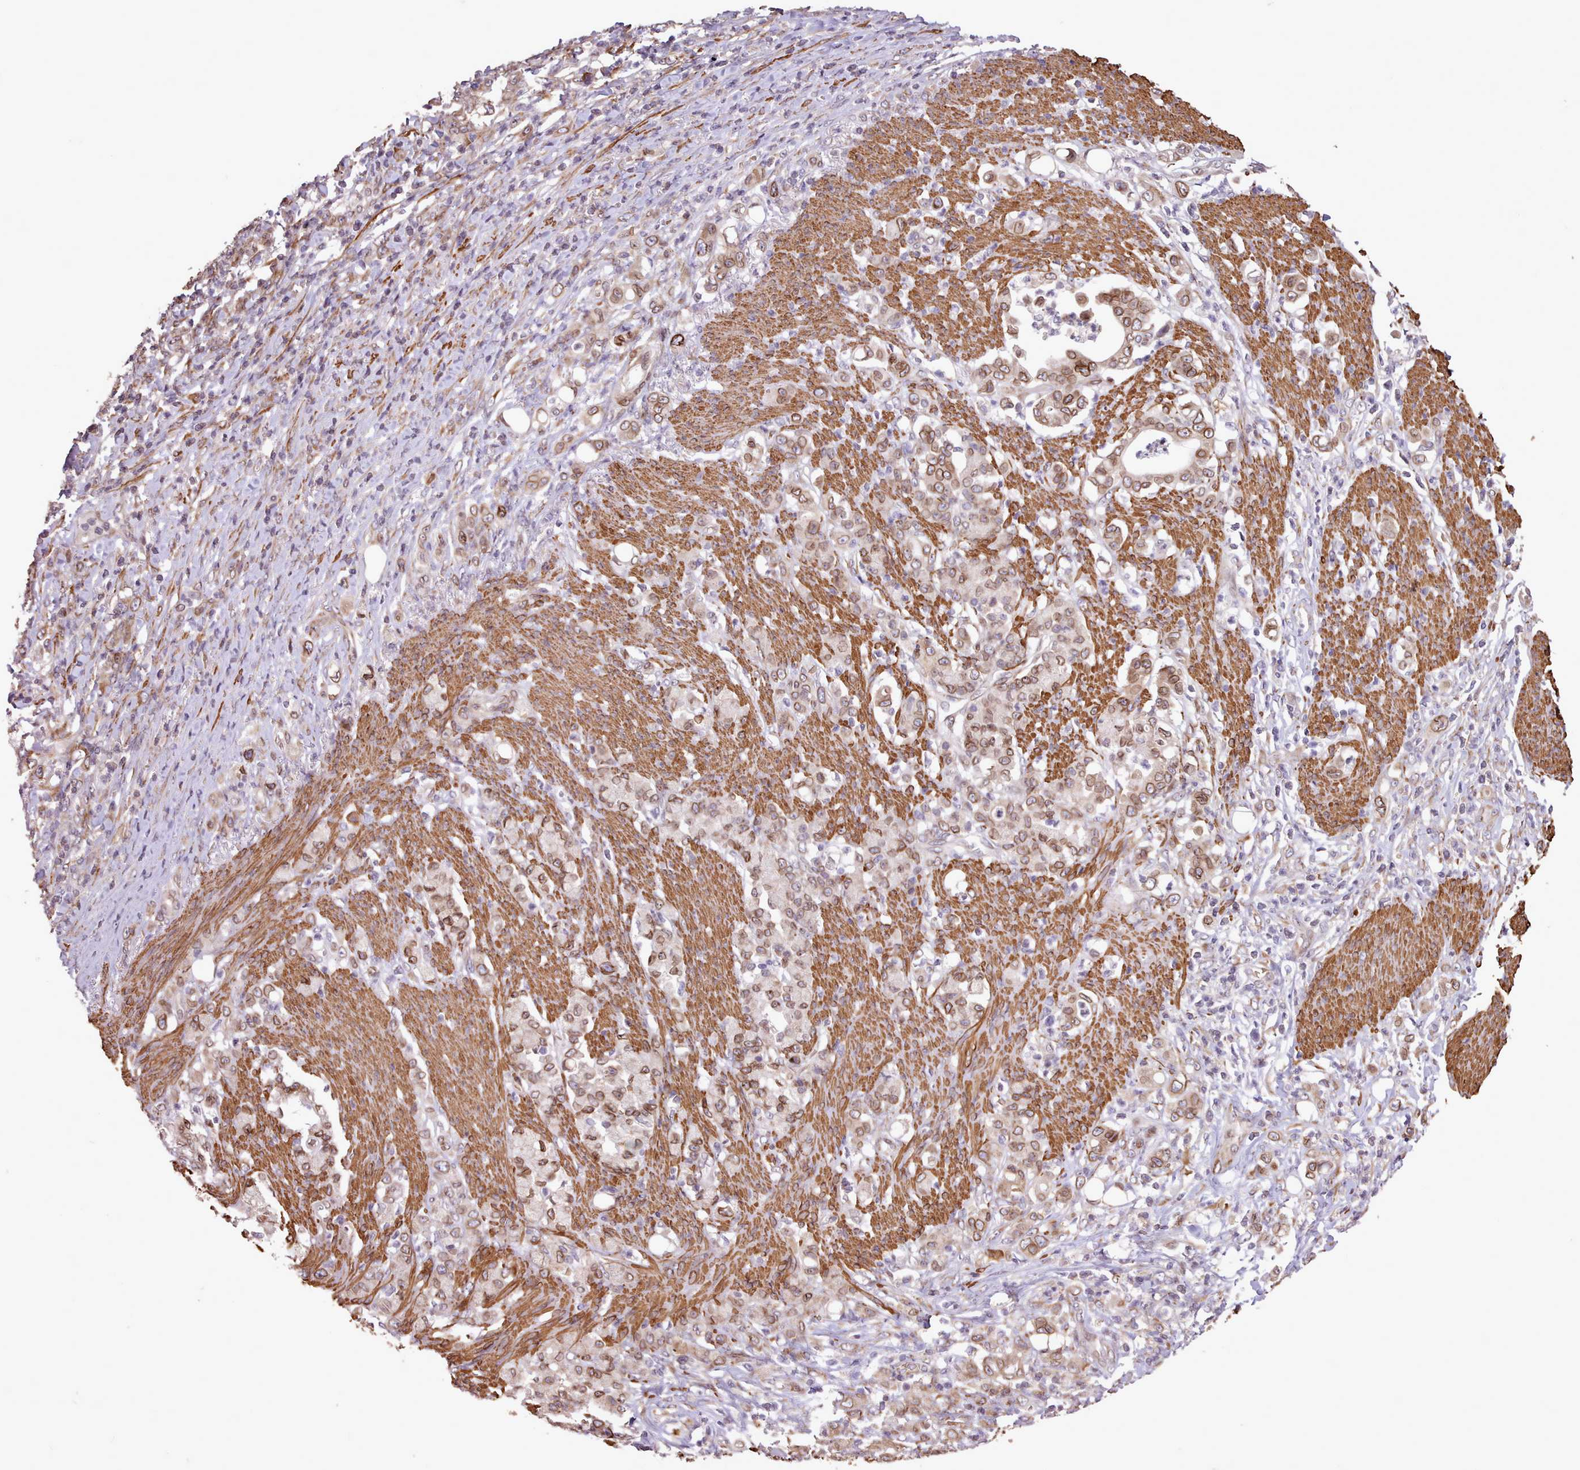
{"staining": {"intensity": "moderate", "quantity": ">75%", "location": "cytoplasmic/membranous,nuclear"}, "tissue": "stomach cancer", "cell_type": "Tumor cells", "image_type": "cancer", "snomed": [{"axis": "morphology", "description": "Normal tissue, NOS"}, {"axis": "morphology", "description": "Adenocarcinoma, NOS"}, {"axis": "topography", "description": "Stomach"}], "caption": "Approximately >75% of tumor cells in stomach cancer show moderate cytoplasmic/membranous and nuclear protein expression as visualized by brown immunohistochemical staining.", "gene": "CABP1", "patient": {"sex": "female", "age": 79}}